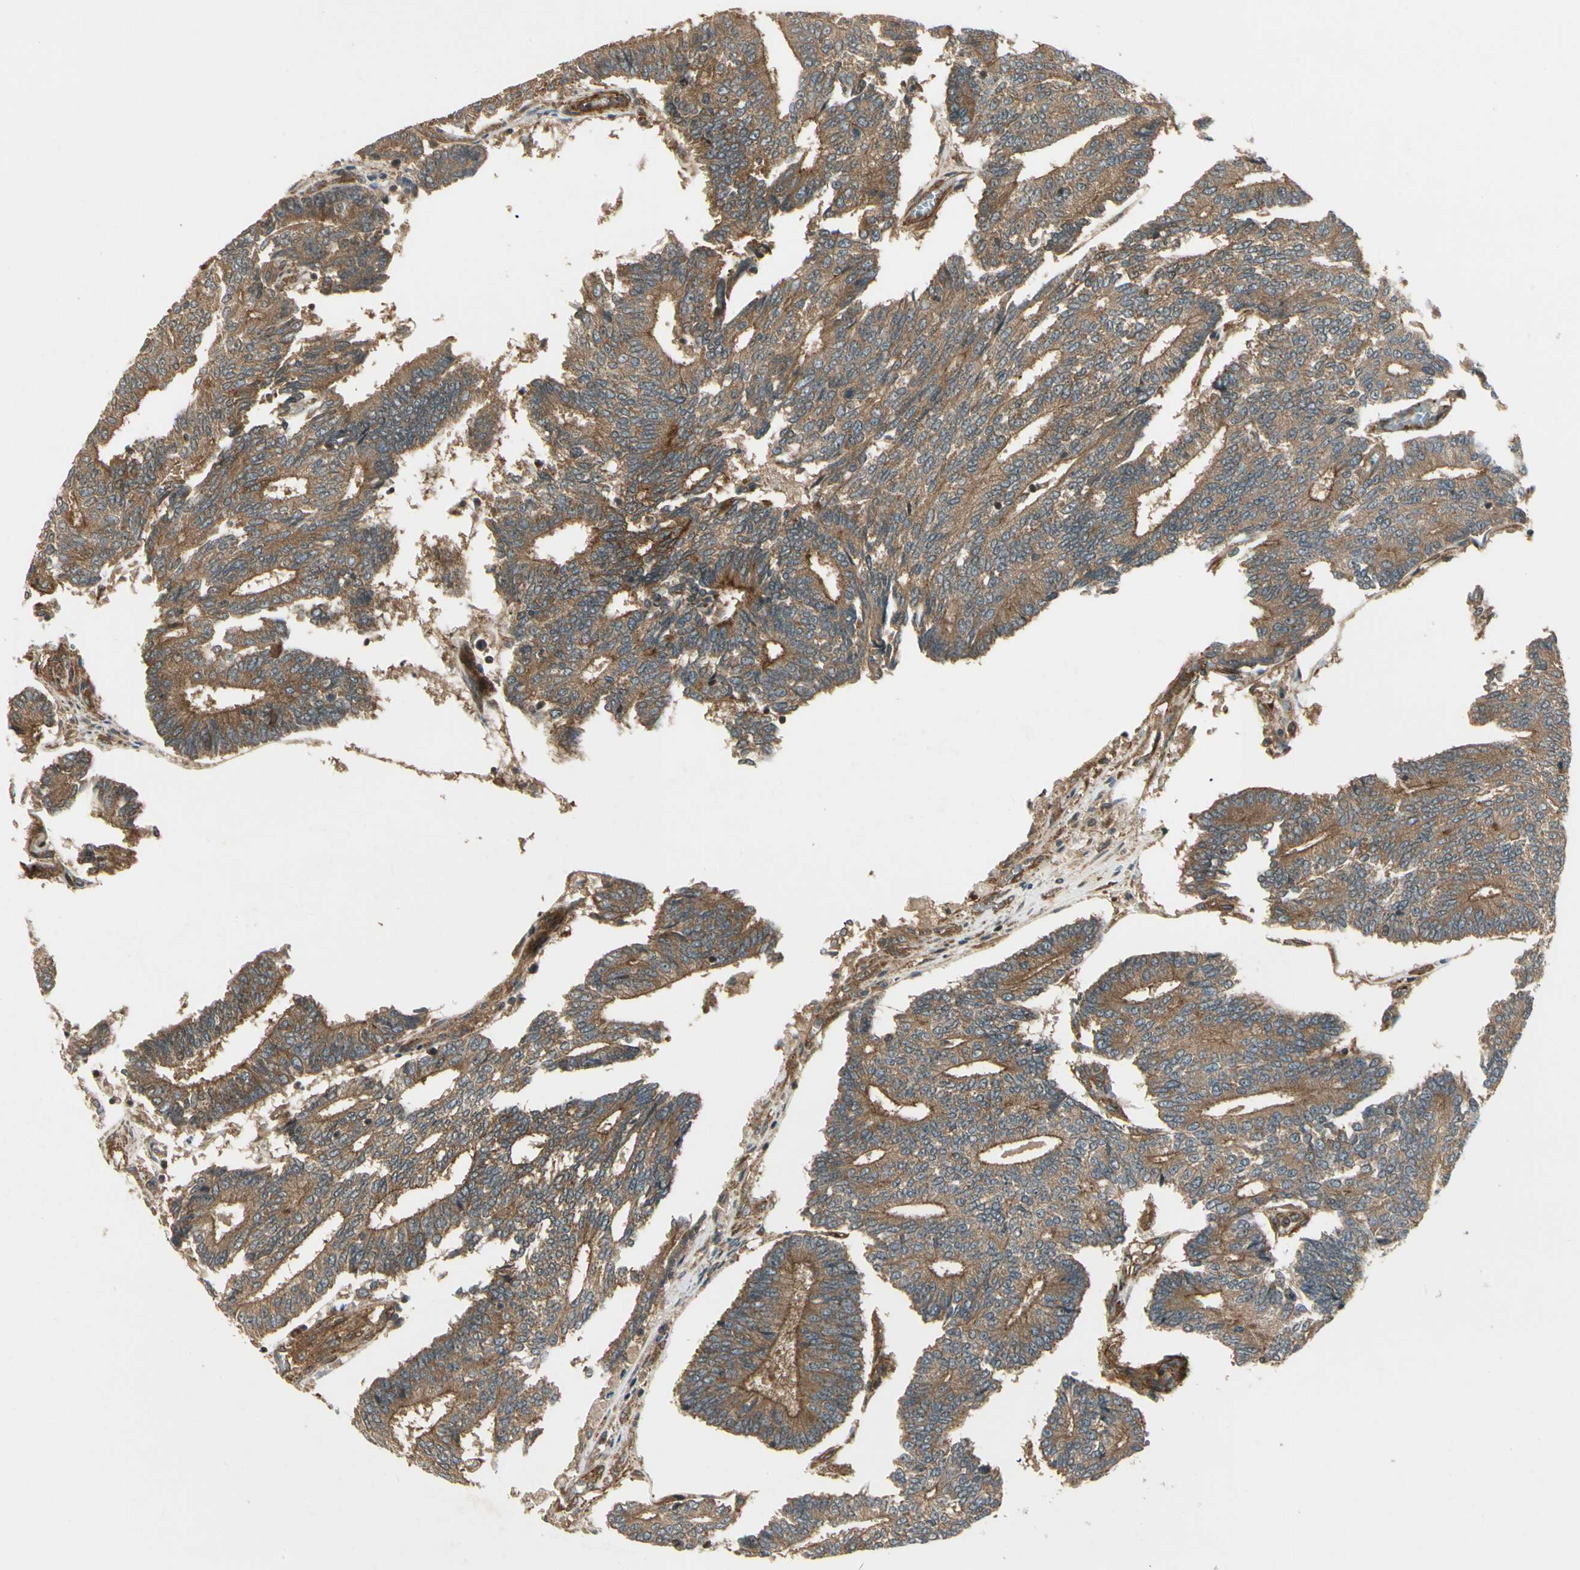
{"staining": {"intensity": "strong", "quantity": ">75%", "location": "cytoplasmic/membranous"}, "tissue": "prostate cancer", "cell_type": "Tumor cells", "image_type": "cancer", "snomed": [{"axis": "morphology", "description": "Adenocarcinoma, High grade"}, {"axis": "topography", "description": "Prostate"}], "caption": "DAB (3,3'-diaminobenzidine) immunohistochemical staining of prostate cancer exhibits strong cytoplasmic/membranous protein staining in about >75% of tumor cells.", "gene": "FKBP15", "patient": {"sex": "male", "age": 55}}